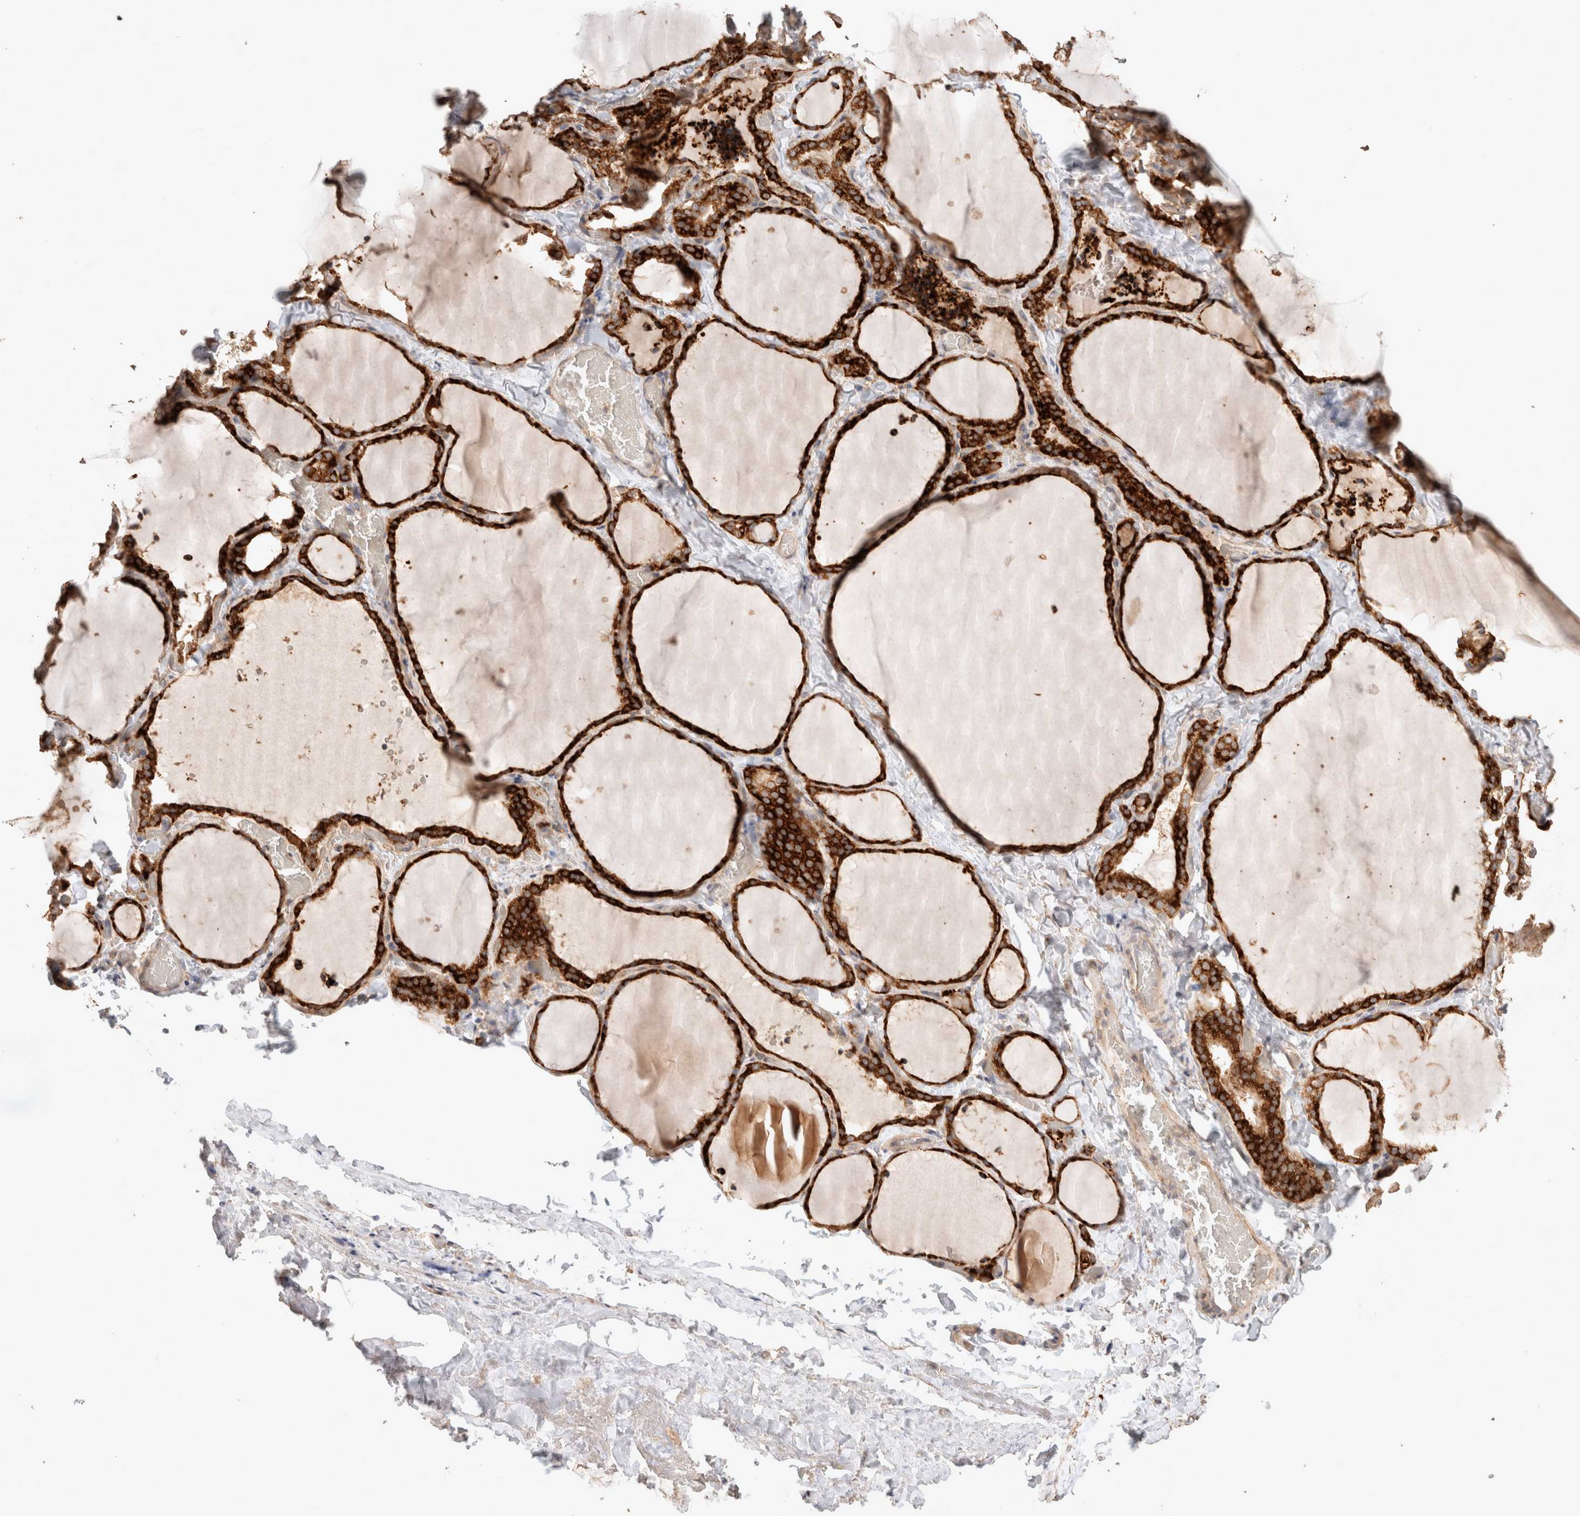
{"staining": {"intensity": "strong", "quantity": ">75%", "location": "cytoplasmic/membranous"}, "tissue": "thyroid gland", "cell_type": "Glandular cells", "image_type": "normal", "snomed": [{"axis": "morphology", "description": "Normal tissue, NOS"}, {"axis": "topography", "description": "Thyroid gland"}], "caption": "Protein expression analysis of unremarkable human thyroid gland reveals strong cytoplasmic/membranous expression in approximately >75% of glandular cells. The protein of interest is shown in brown color, while the nuclei are stained blue.", "gene": "HROB", "patient": {"sex": "female", "age": 22}}